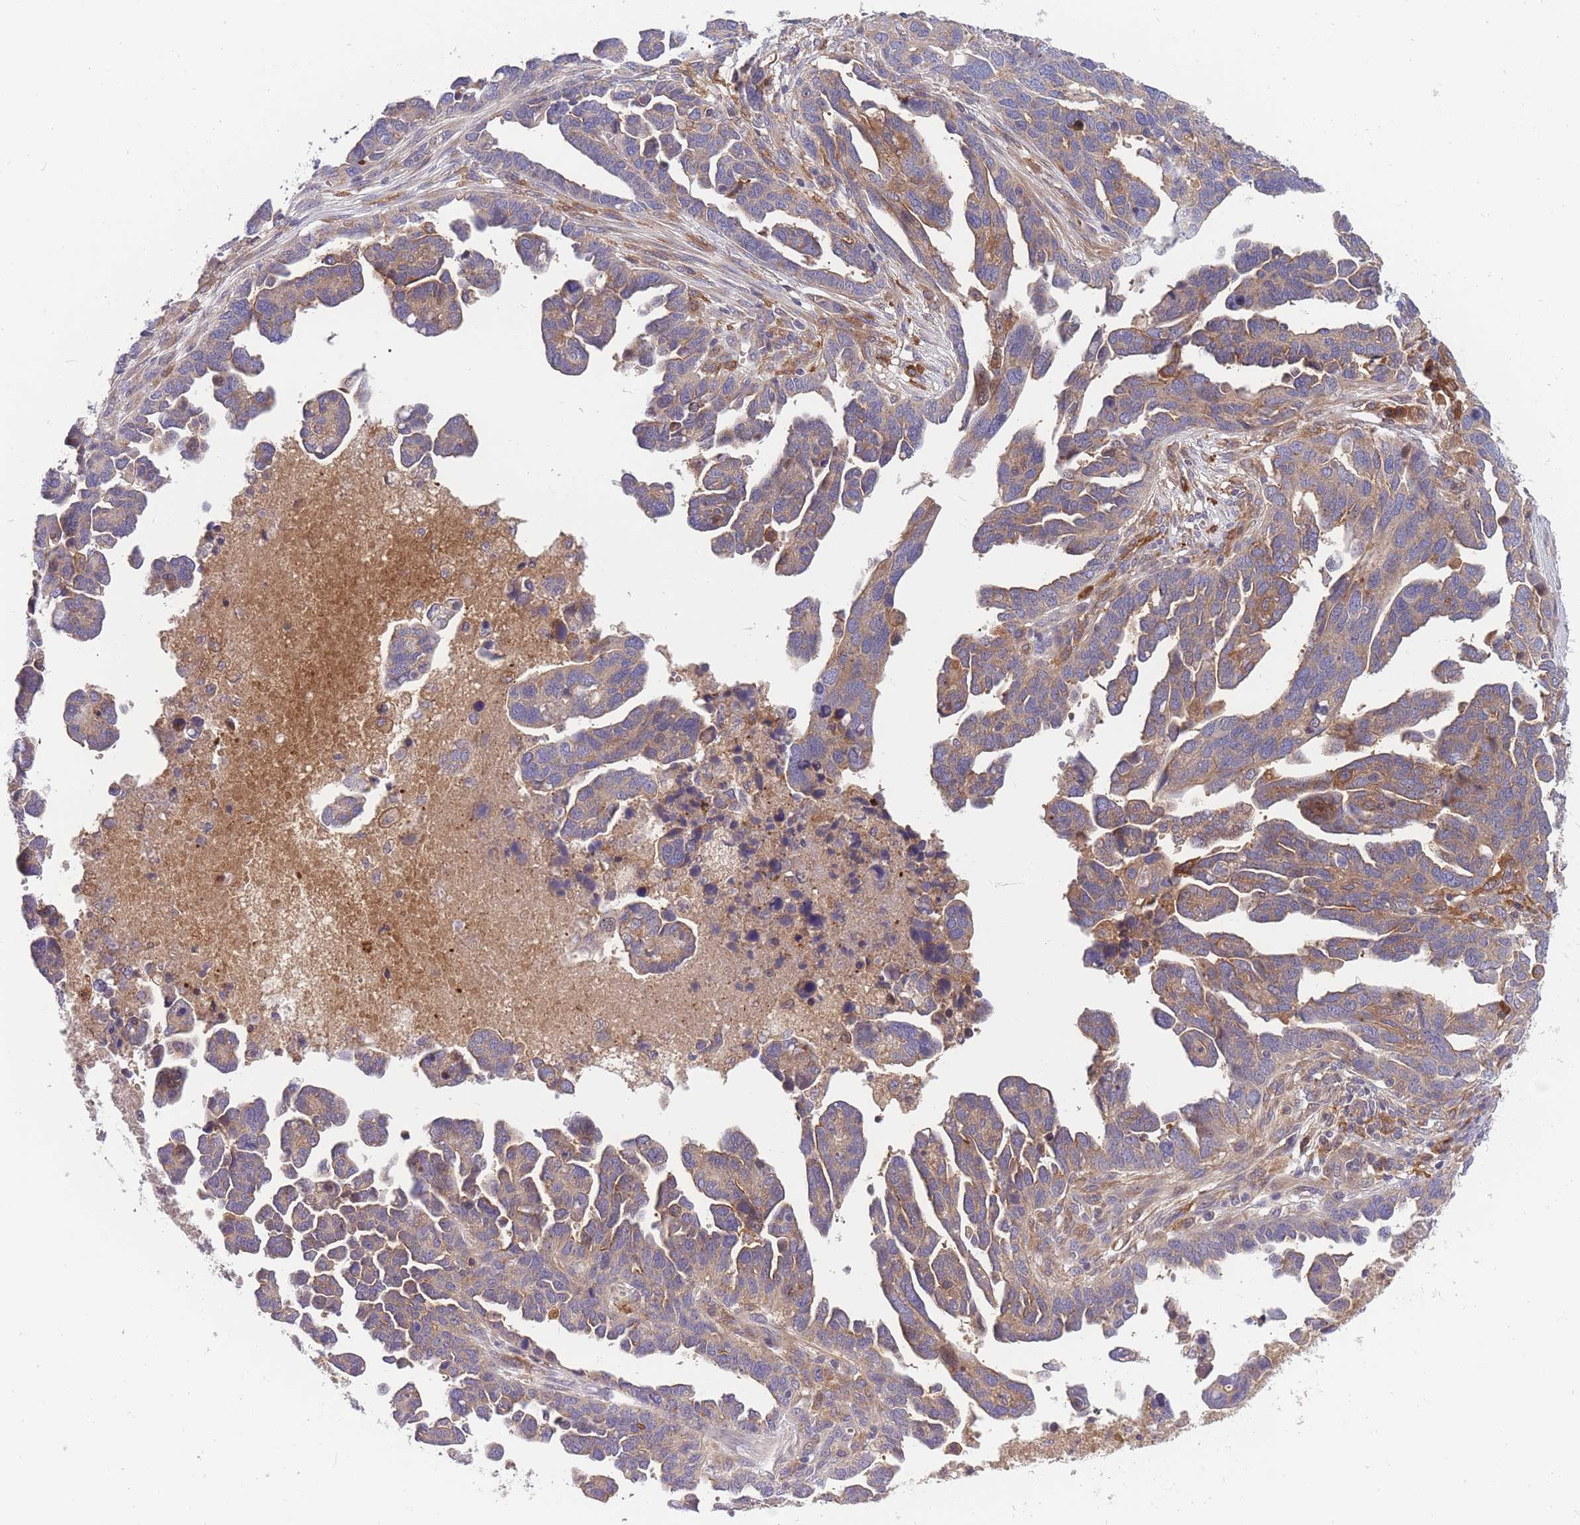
{"staining": {"intensity": "moderate", "quantity": "25%-75%", "location": "cytoplasmic/membranous"}, "tissue": "ovarian cancer", "cell_type": "Tumor cells", "image_type": "cancer", "snomed": [{"axis": "morphology", "description": "Cystadenocarcinoma, serous, NOS"}, {"axis": "topography", "description": "Ovary"}], "caption": "Ovarian cancer (serous cystadenocarcinoma) tissue reveals moderate cytoplasmic/membranous expression in approximately 25%-75% of tumor cells", "gene": "CRYGN", "patient": {"sex": "female", "age": 54}}